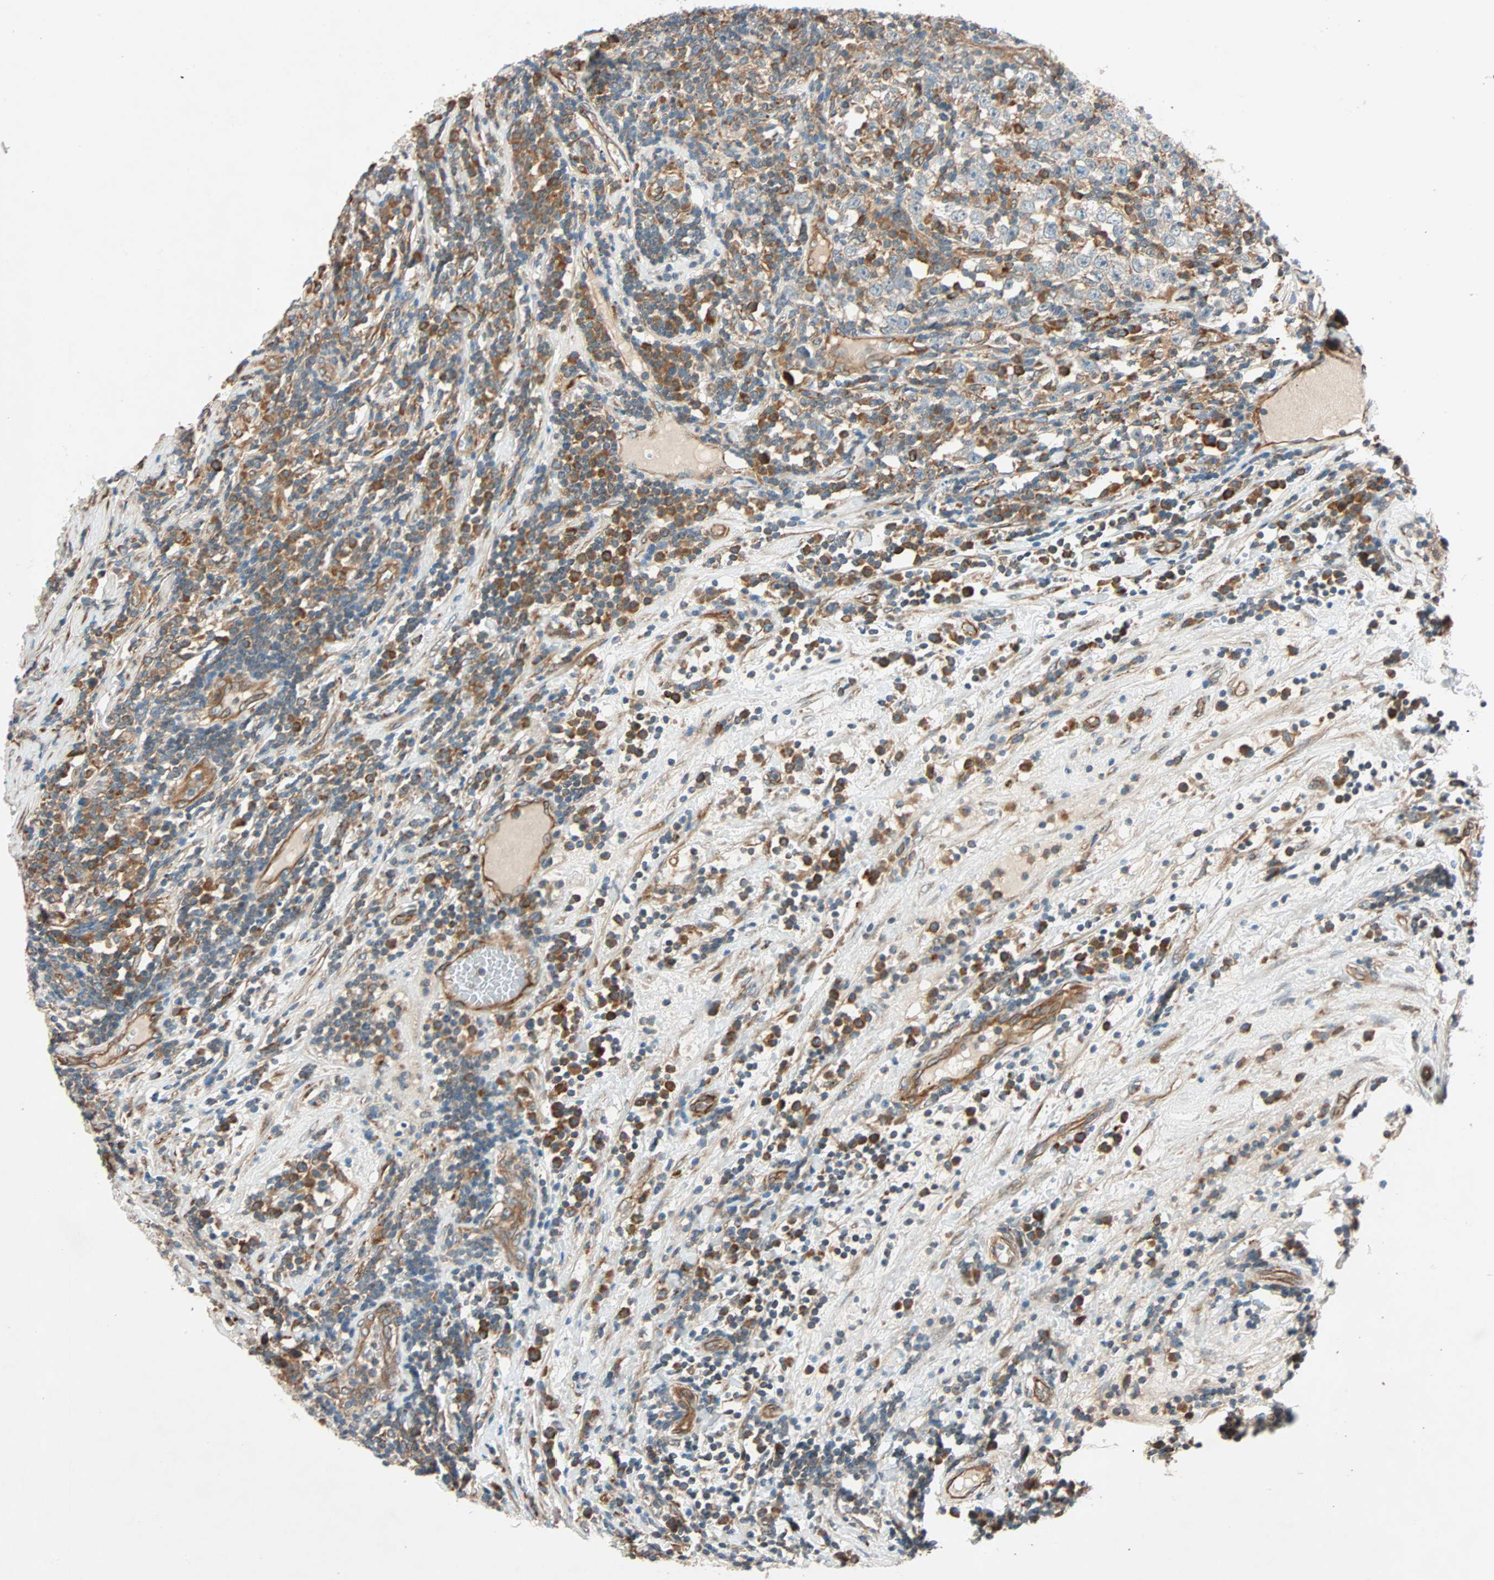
{"staining": {"intensity": "weak", "quantity": ">75%", "location": "cytoplasmic/membranous"}, "tissue": "testis cancer", "cell_type": "Tumor cells", "image_type": "cancer", "snomed": [{"axis": "morphology", "description": "Seminoma, NOS"}, {"axis": "topography", "description": "Testis"}], "caption": "This image demonstrates immunohistochemistry (IHC) staining of testis cancer (seminoma), with low weak cytoplasmic/membranous positivity in about >75% of tumor cells.", "gene": "PHYH", "patient": {"sex": "male", "age": 43}}